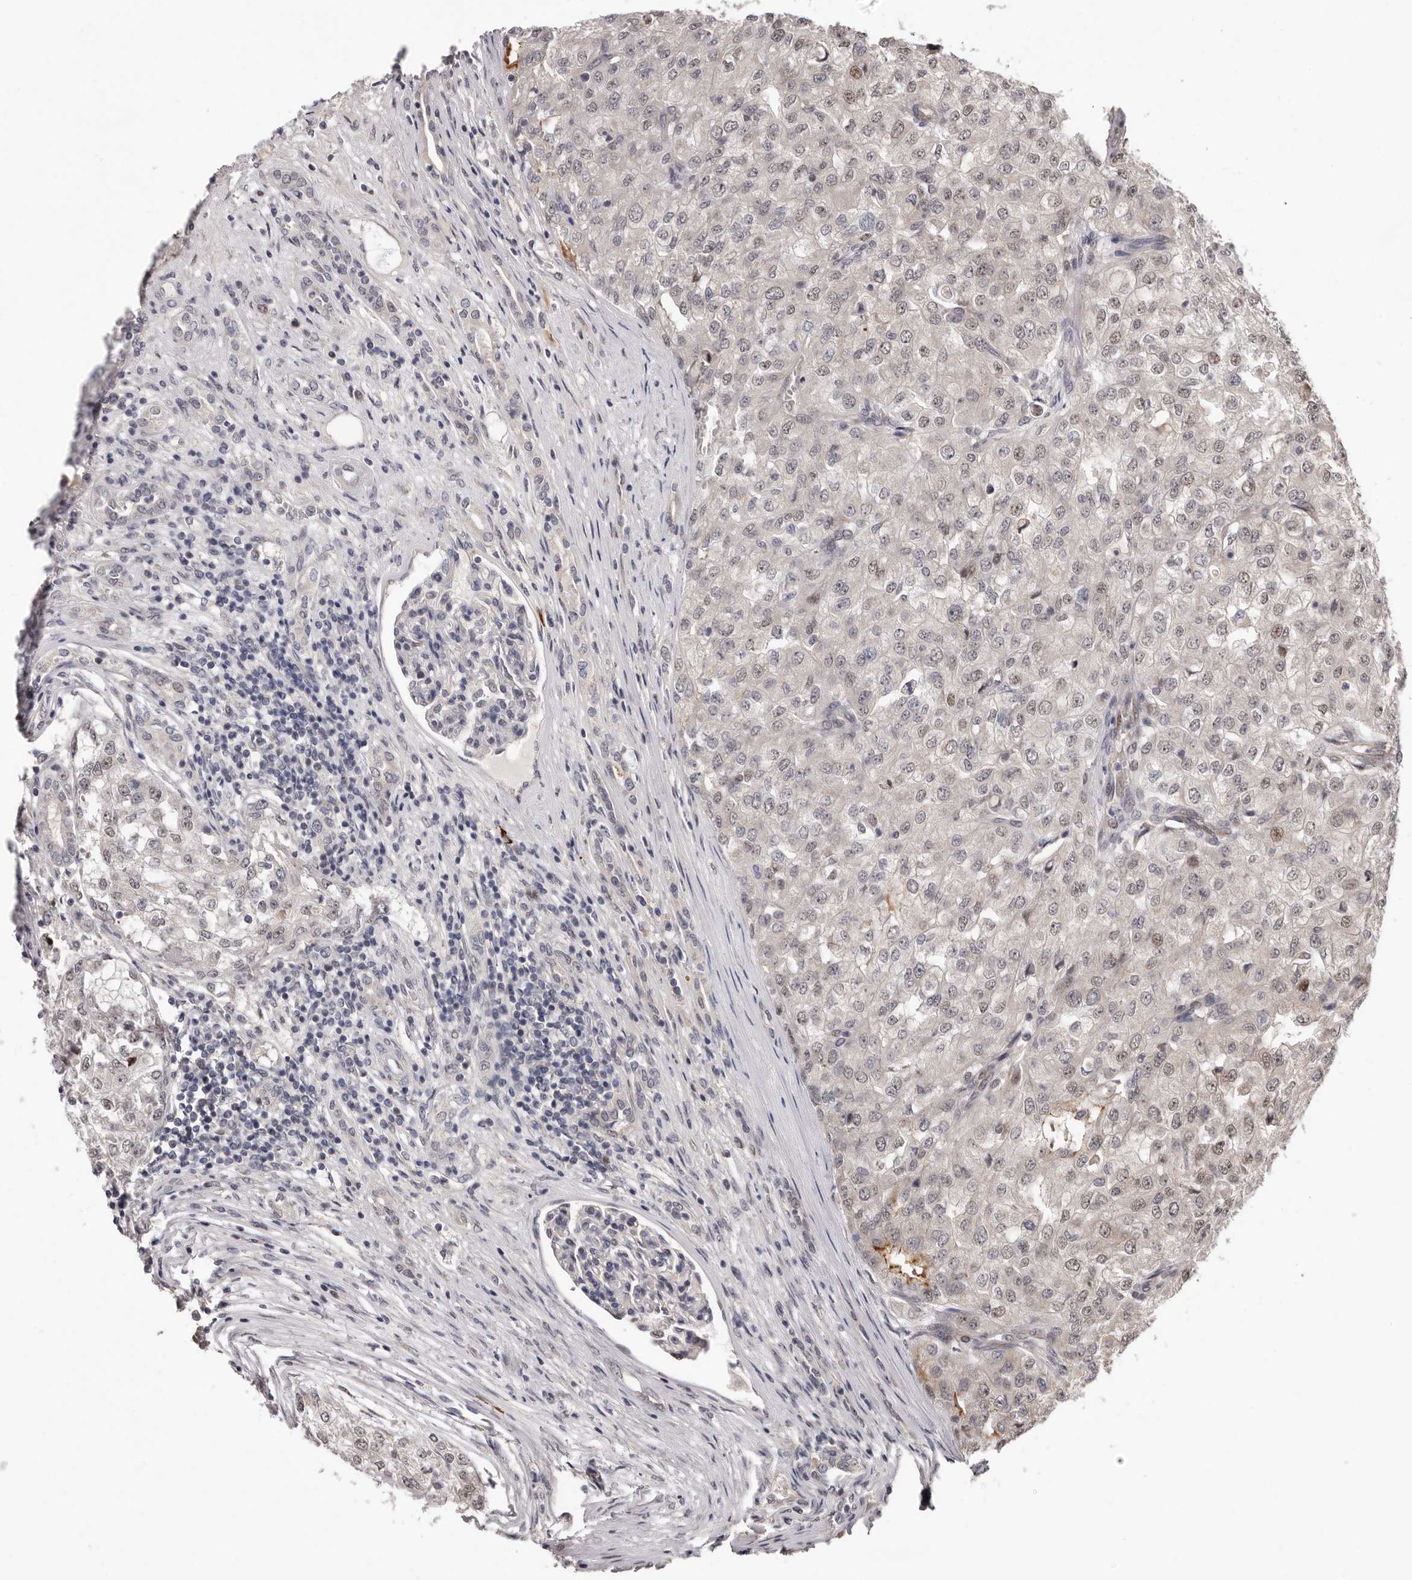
{"staining": {"intensity": "weak", "quantity": "25%-75%", "location": "cytoplasmic/membranous,nuclear"}, "tissue": "renal cancer", "cell_type": "Tumor cells", "image_type": "cancer", "snomed": [{"axis": "morphology", "description": "Adenocarcinoma, NOS"}, {"axis": "topography", "description": "Kidney"}], "caption": "A micrograph showing weak cytoplasmic/membranous and nuclear staining in about 25%-75% of tumor cells in renal cancer (adenocarcinoma), as visualized by brown immunohistochemical staining.", "gene": "MED8", "patient": {"sex": "female", "age": 54}}